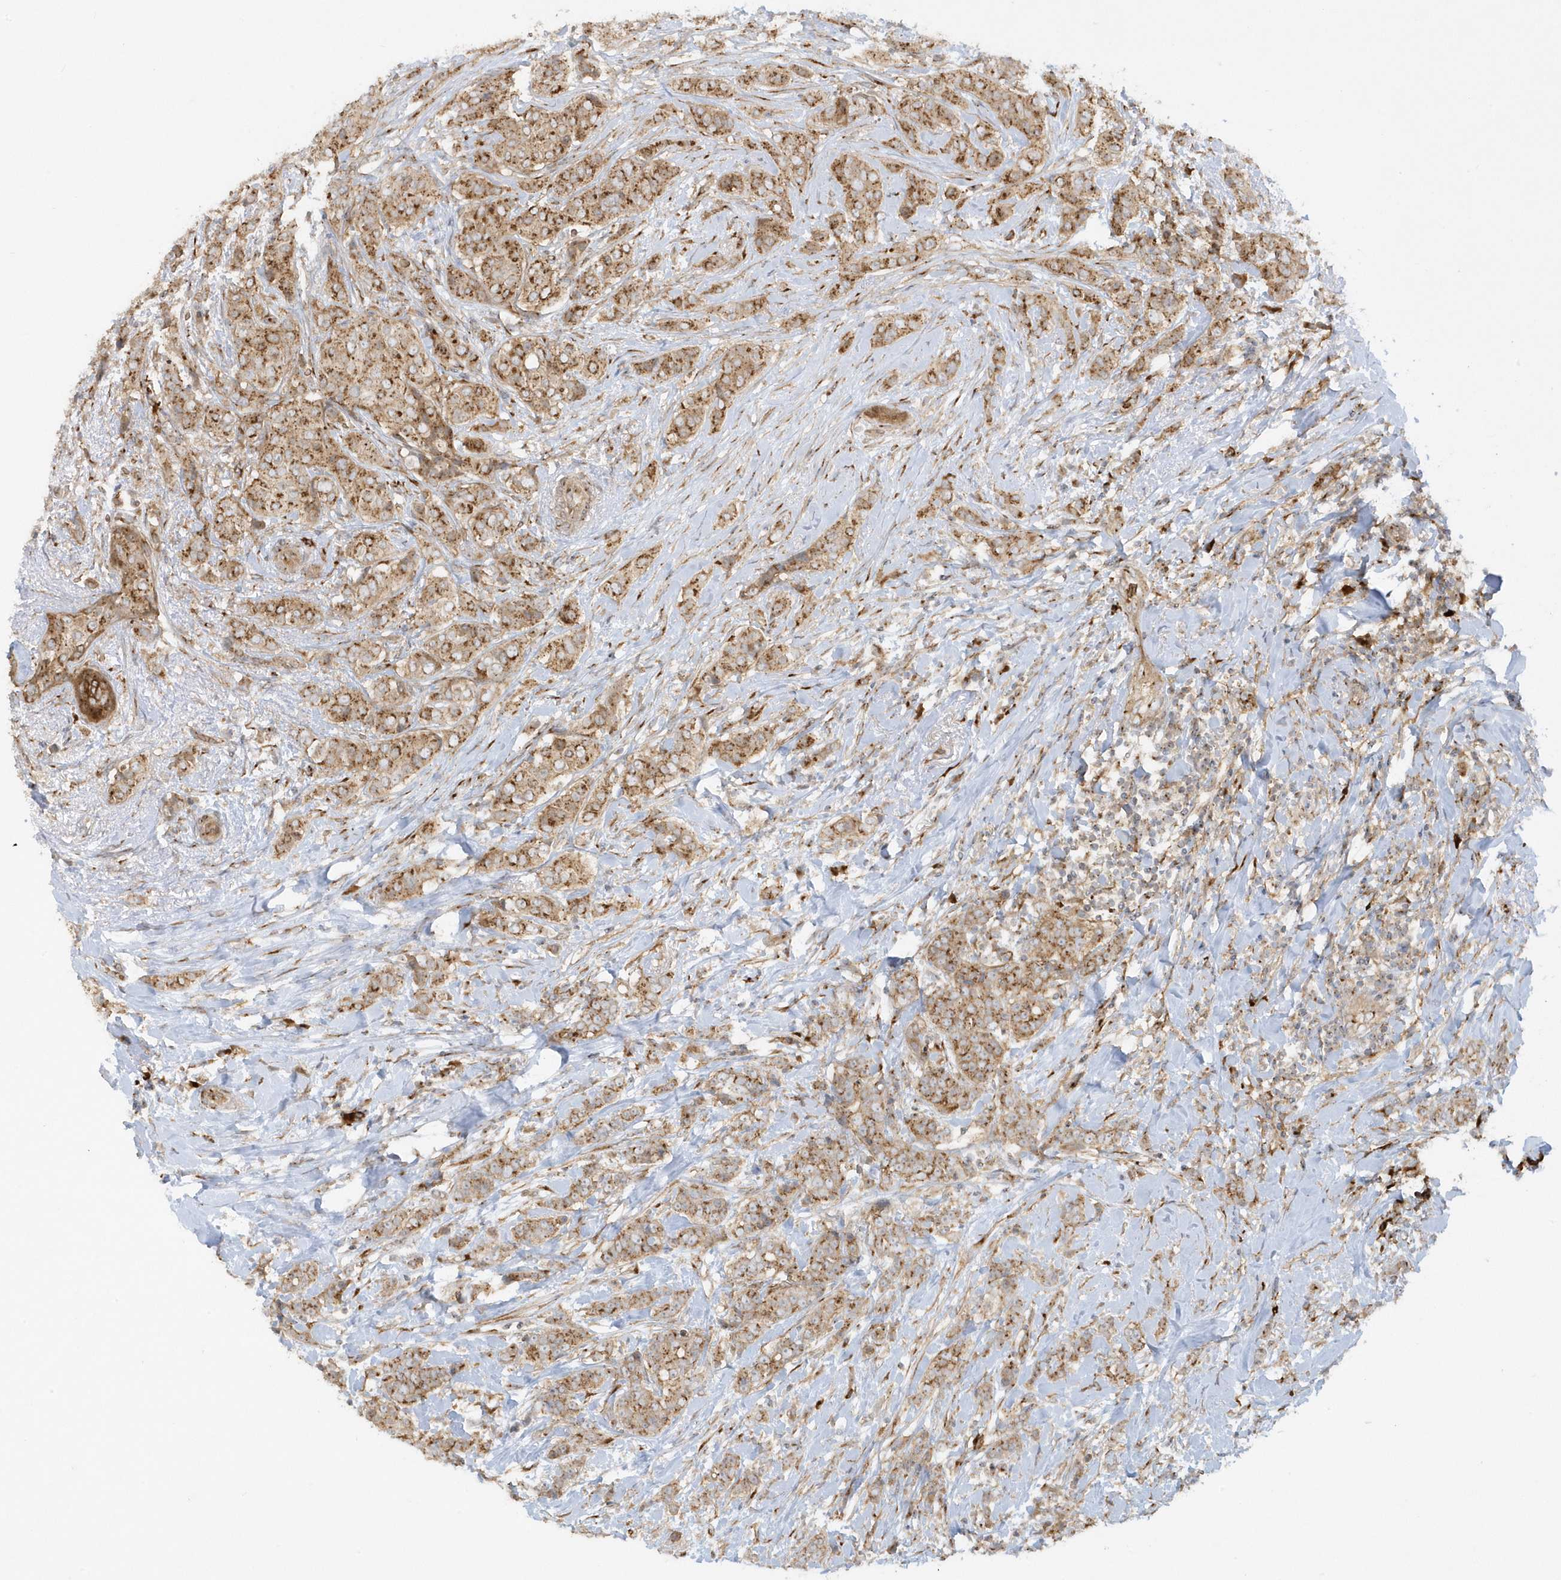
{"staining": {"intensity": "moderate", "quantity": ">75%", "location": "cytoplasmic/membranous"}, "tissue": "breast cancer", "cell_type": "Tumor cells", "image_type": "cancer", "snomed": [{"axis": "morphology", "description": "Lobular carcinoma"}, {"axis": "topography", "description": "Breast"}], "caption": "A brown stain highlights moderate cytoplasmic/membranous expression of a protein in human lobular carcinoma (breast) tumor cells.", "gene": "RPP40", "patient": {"sex": "female", "age": 51}}